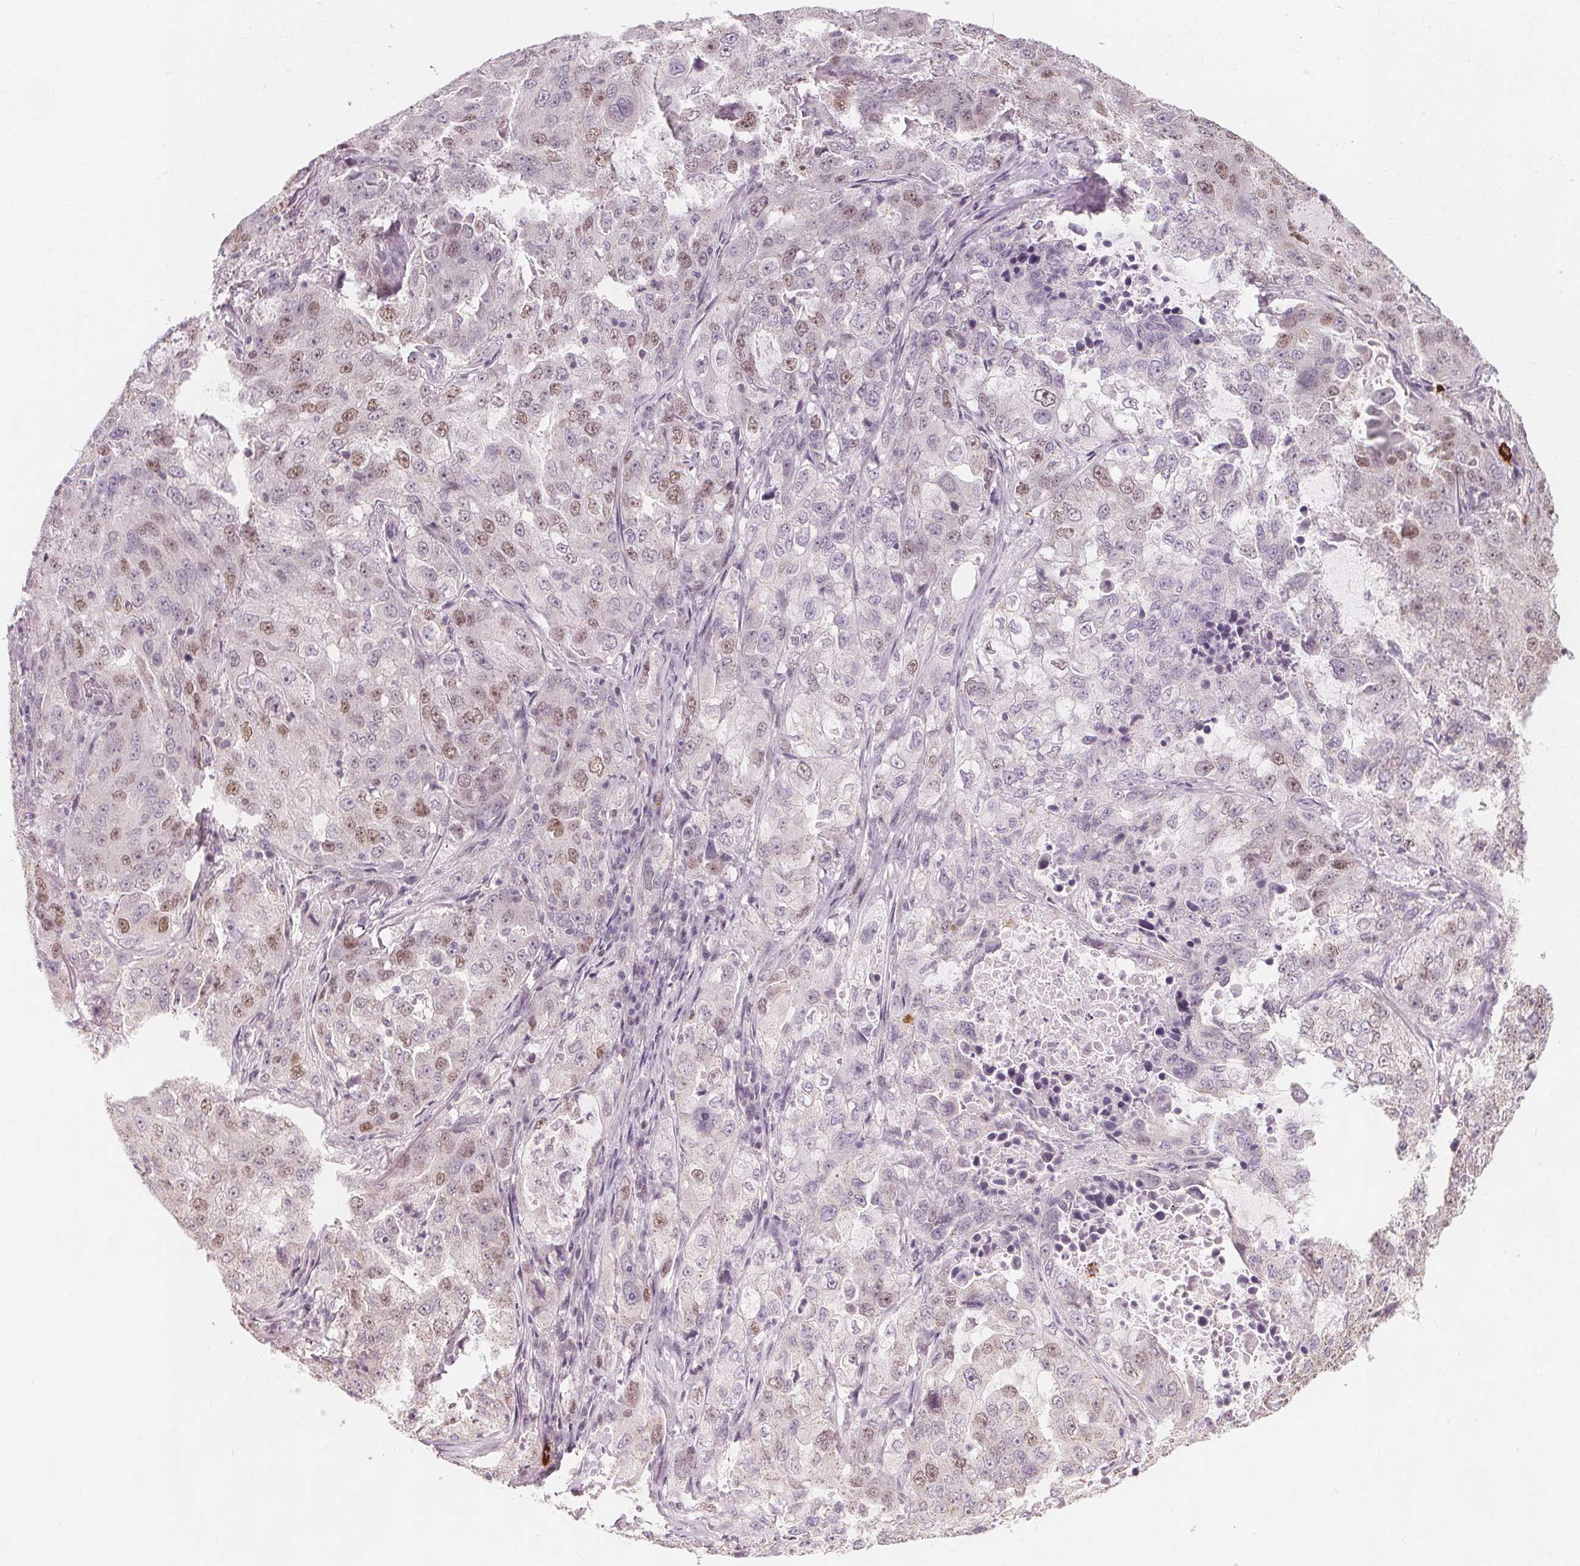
{"staining": {"intensity": "moderate", "quantity": "<25%", "location": "nuclear"}, "tissue": "lung cancer", "cell_type": "Tumor cells", "image_type": "cancer", "snomed": [{"axis": "morphology", "description": "Adenocarcinoma, NOS"}, {"axis": "topography", "description": "Lung"}], "caption": "Human lung adenocarcinoma stained for a protein (brown) reveals moderate nuclear positive positivity in approximately <25% of tumor cells.", "gene": "TIPIN", "patient": {"sex": "female", "age": 61}}